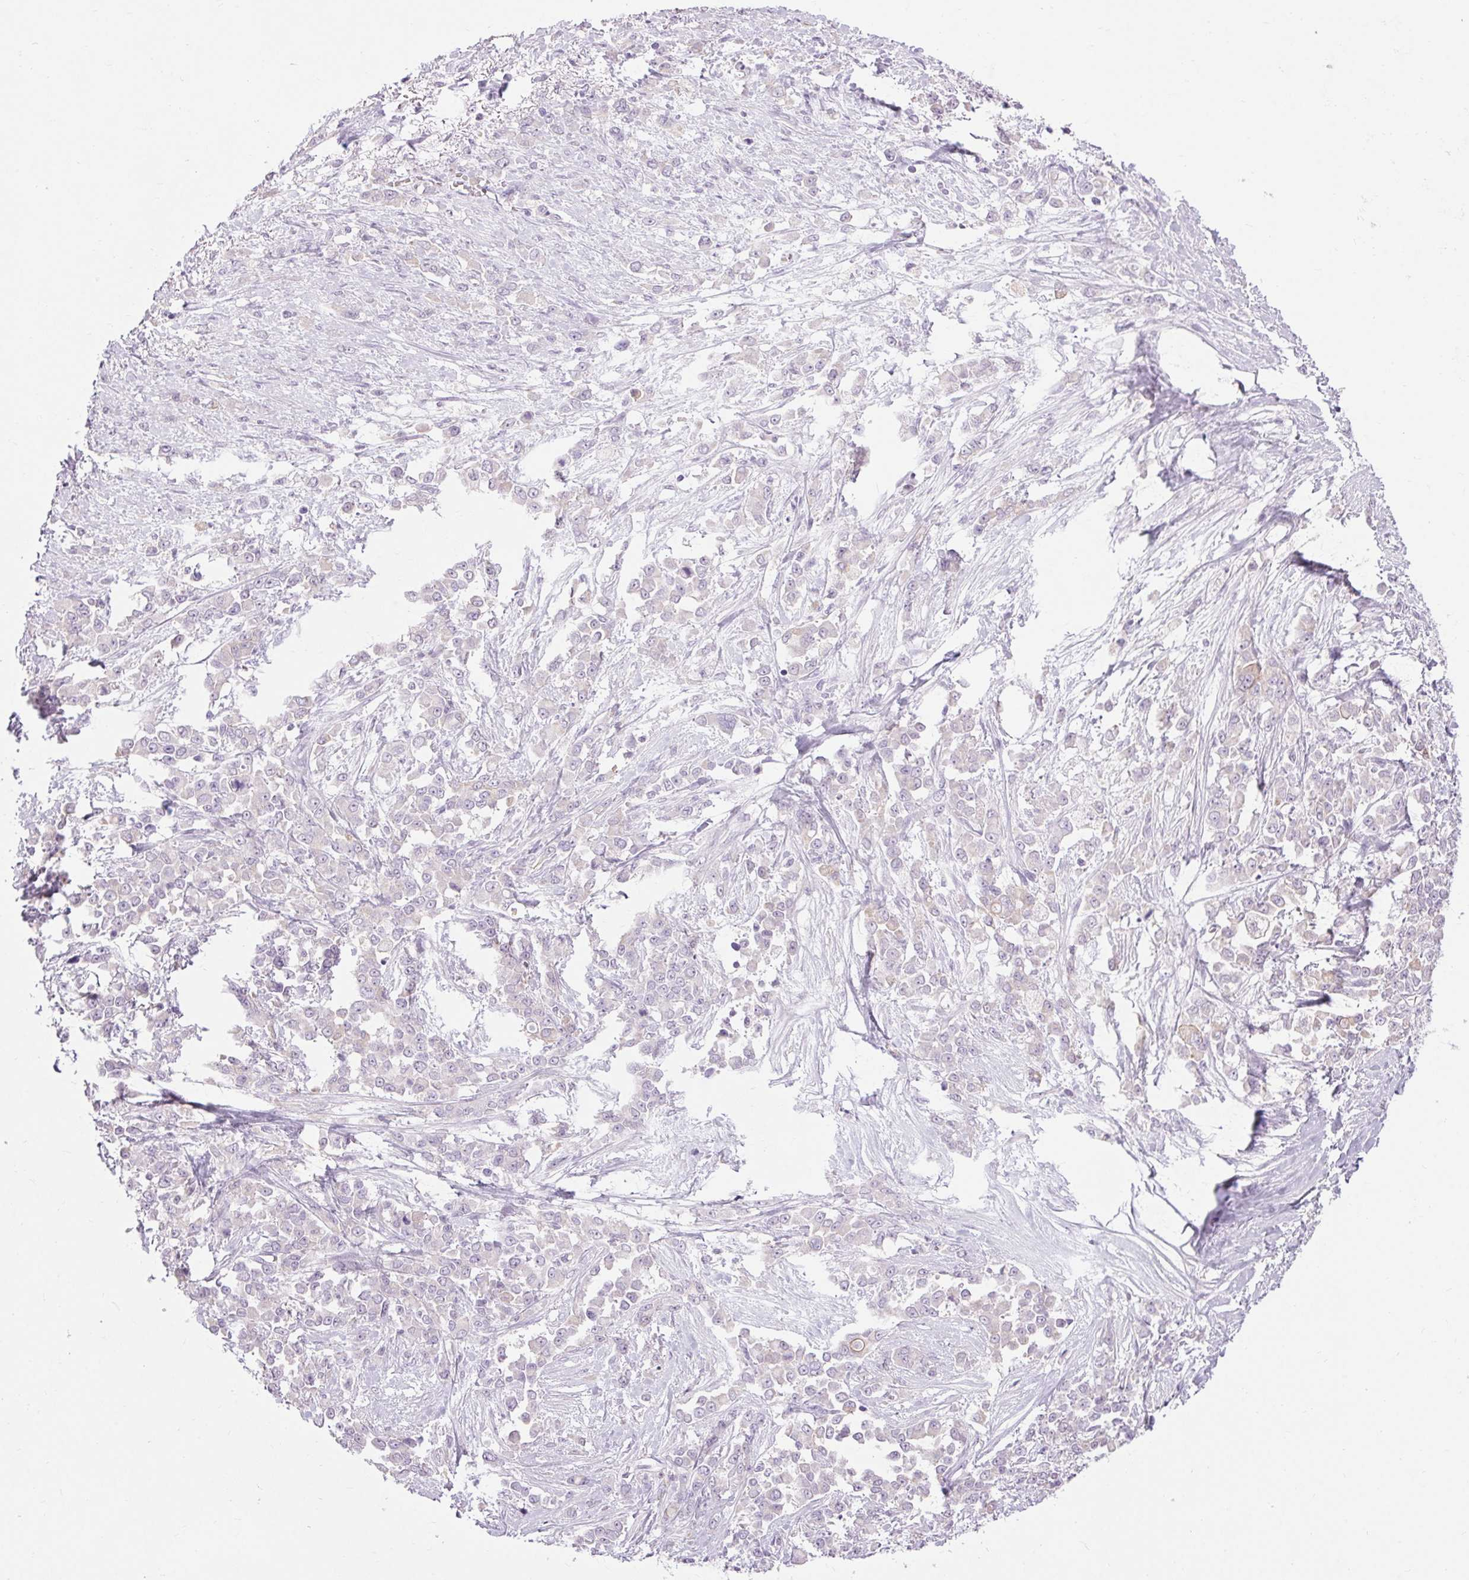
{"staining": {"intensity": "negative", "quantity": "none", "location": "none"}, "tissue": "stomach cancer", "cell_type": "Tumor cells", "image_type": "cancer", "snomed": [{"axis": "morphology", "description": "Adenocarcinoma, NOS"}, {"axis": "topography", "description": "Stomach"}], "caption": "Immunohistochemistry of human adenocarcinoma (stomach) displays no staining in tumor cells.", "gene": "TM6SF1", "patient": {"sex": "female", "age": 76}}